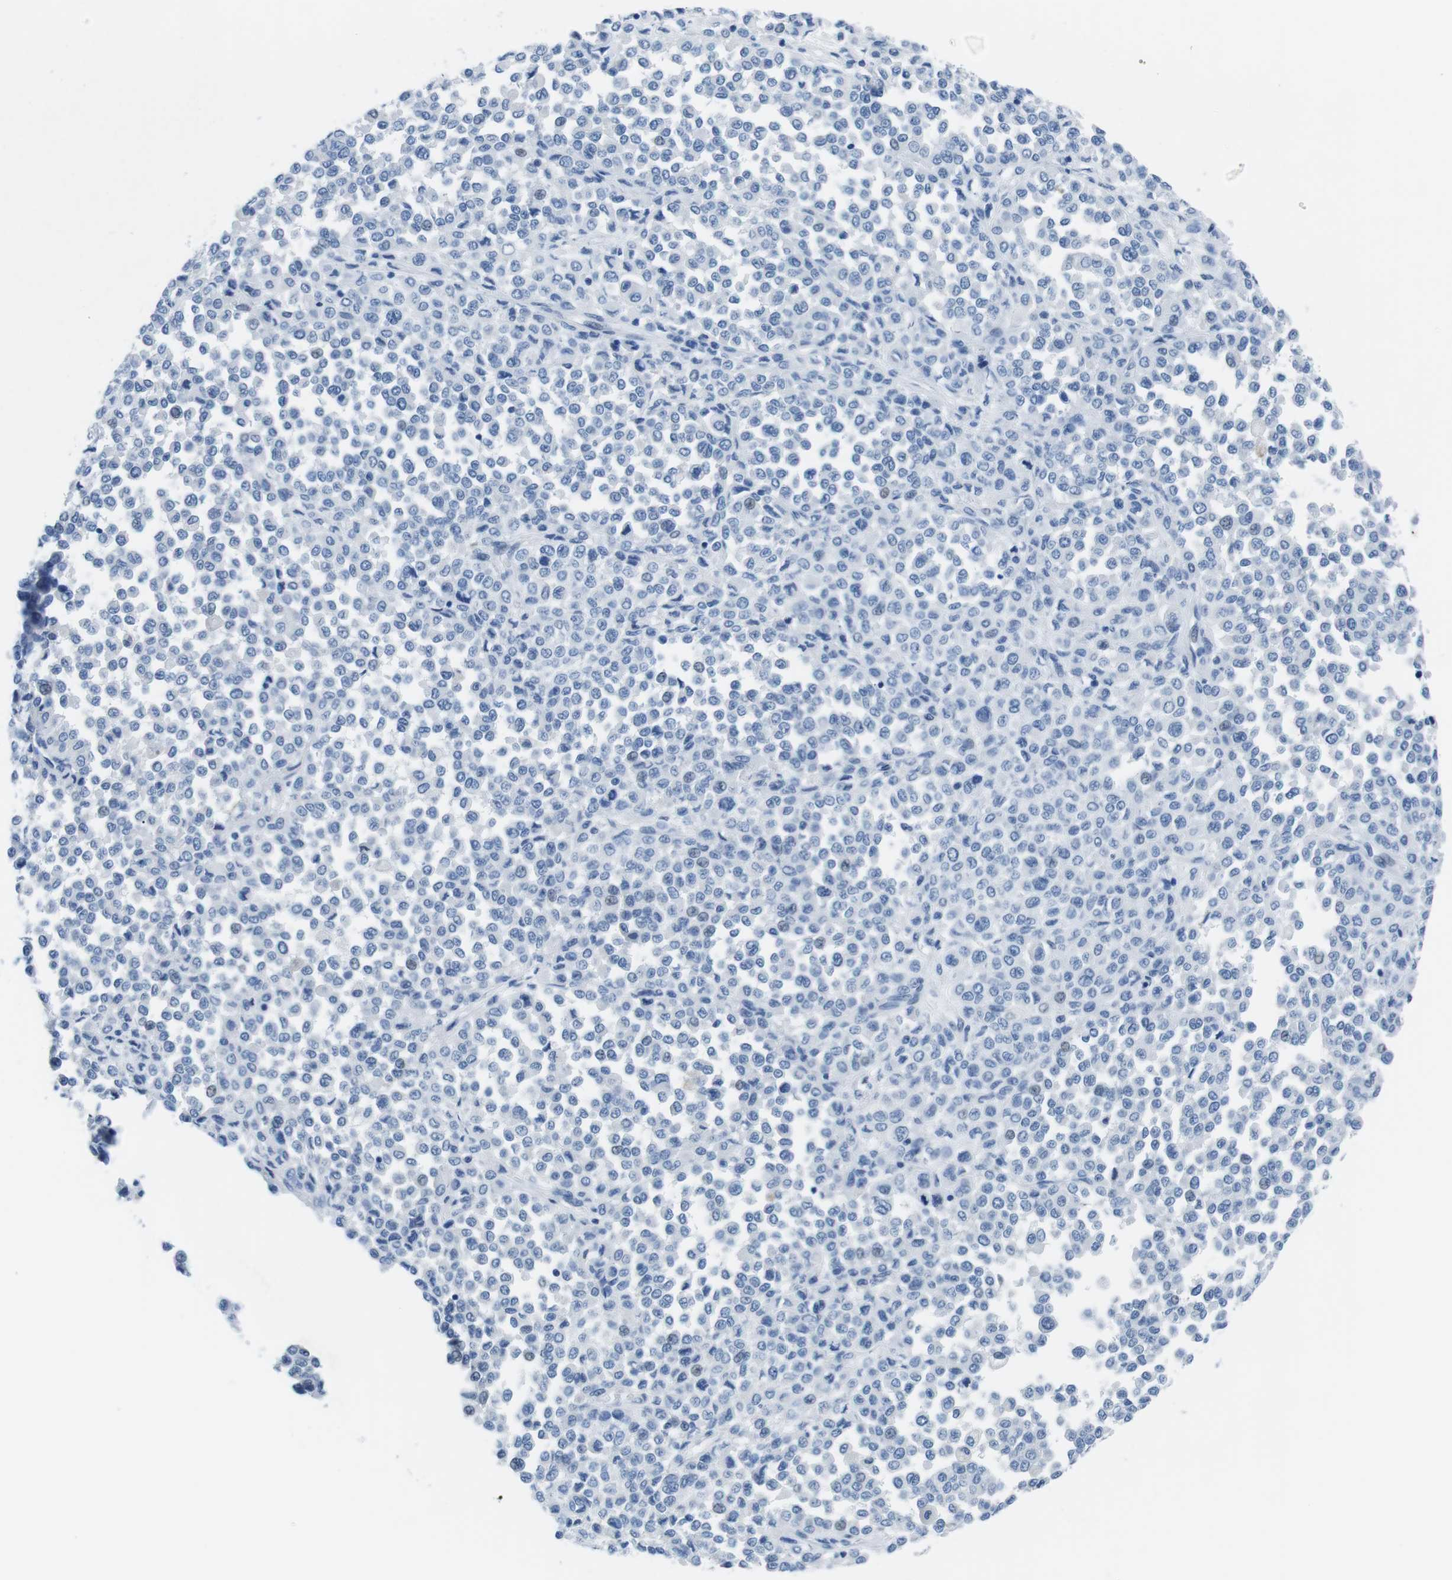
{"staining": {"intensity": "negative", "quantity": "none", "location": "none"}, "tissue": "melanoma", "cell_type": "Tumor cells", "image_type": "cancer", "snomed": [{"axis": "morphology", "description": "Malignant melanoma, Metastatic site"}, {"axis": "topography", "description": "Pancreas"}], "caption": "Tumor cells are negative for brown protein staining in melanoma.", "gene": "MUC2", "patient": {"sex": "female", "age": 30}}